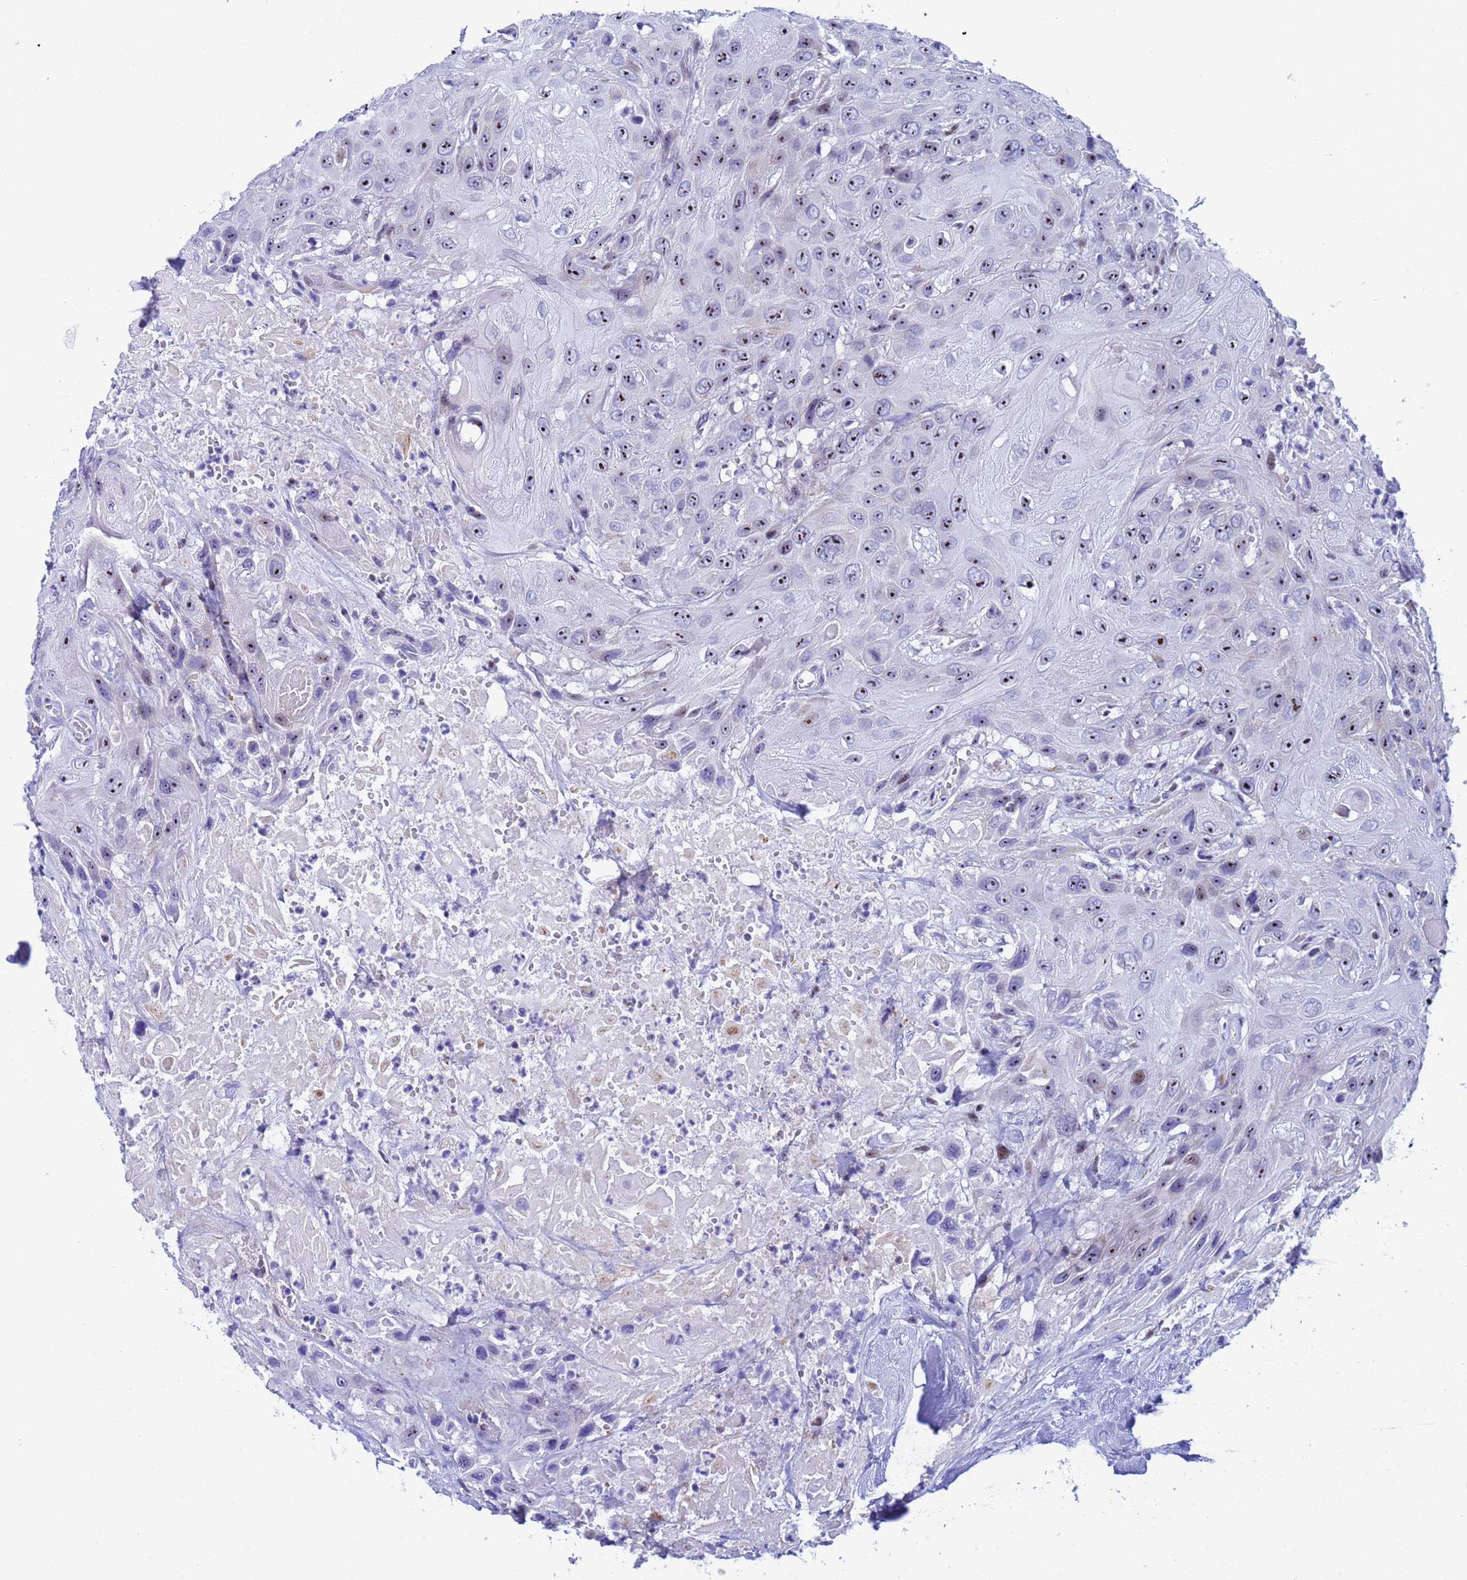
{"staining": {"intensity": "moderate", "quantity": "<25%", "location": "nuclear"}, "tissue": "head and neck cancer", "cell_type": "Tumor cells", "image_type": "cancer", "snomed": [{"axis": "morphology", "description": "Squamous cell carcinoma, NOS"}, {"axis": "topography", "description": "Head-Neck"}], "caption": "There is low levels of moderate nuclear expression in tumor cells of head and neck cancer (squamous cell carcinoma), as demonstrated by immunohistochemical staining (brown color).", "gene": "POP5", "patient": {"sex": "male", "age": 81}}